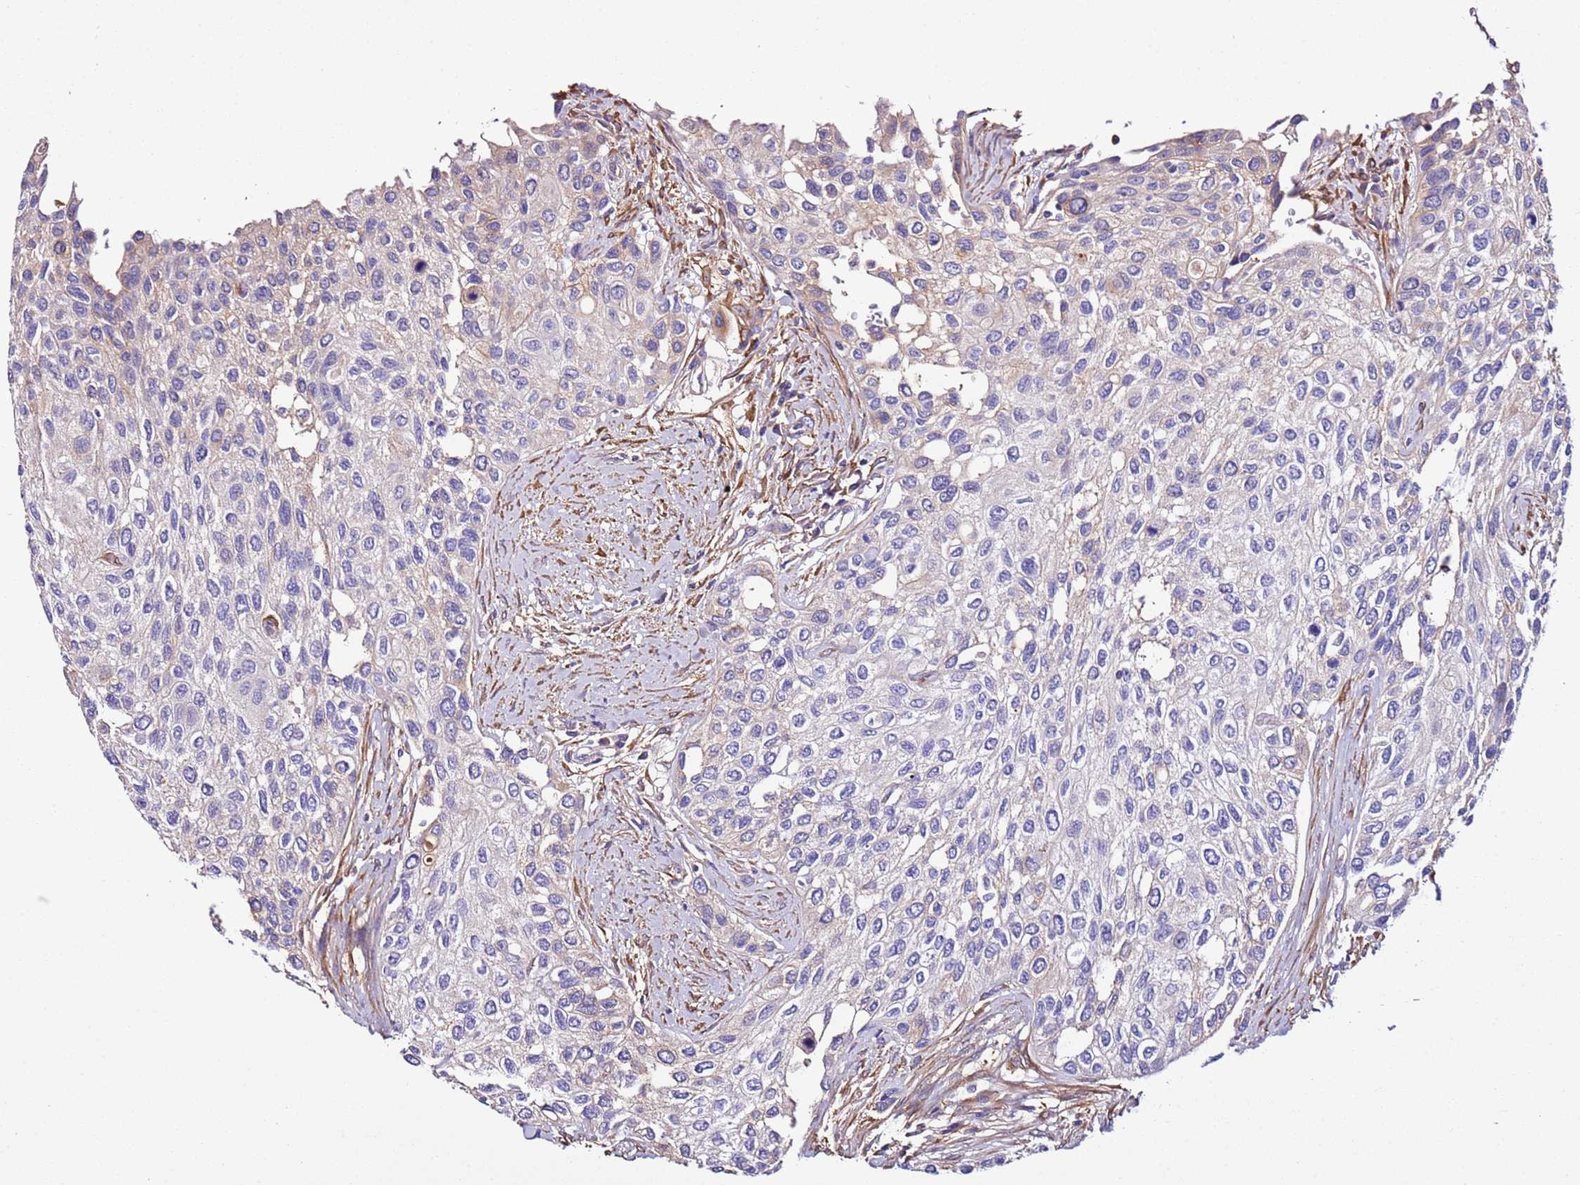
{"staining": {"intensity": "negative", "quantity": "none", "location": "none"}, "tissue": "urothelial cancer", "cell_type": "Tumor cells", "image_type": "cancer", "snomed": [{"axis": "morphology", "description": "Normal tissue, NOS"}, {"axis": "morphology", "description": "Urothelial carcinoma, High grade"}, {"axis": "topography", "description": "Vascular tissue"}, {"axis": "topography", "description": "Urinary bladder"}], "caption": "An immunohistochemistry (IHC) histopathology image of urothelial cancer is shown. There is no staining in tumor cells of urothelial cancer.", "gene": "FAM174C", "patient": {"sex": "female", "age": 56}}